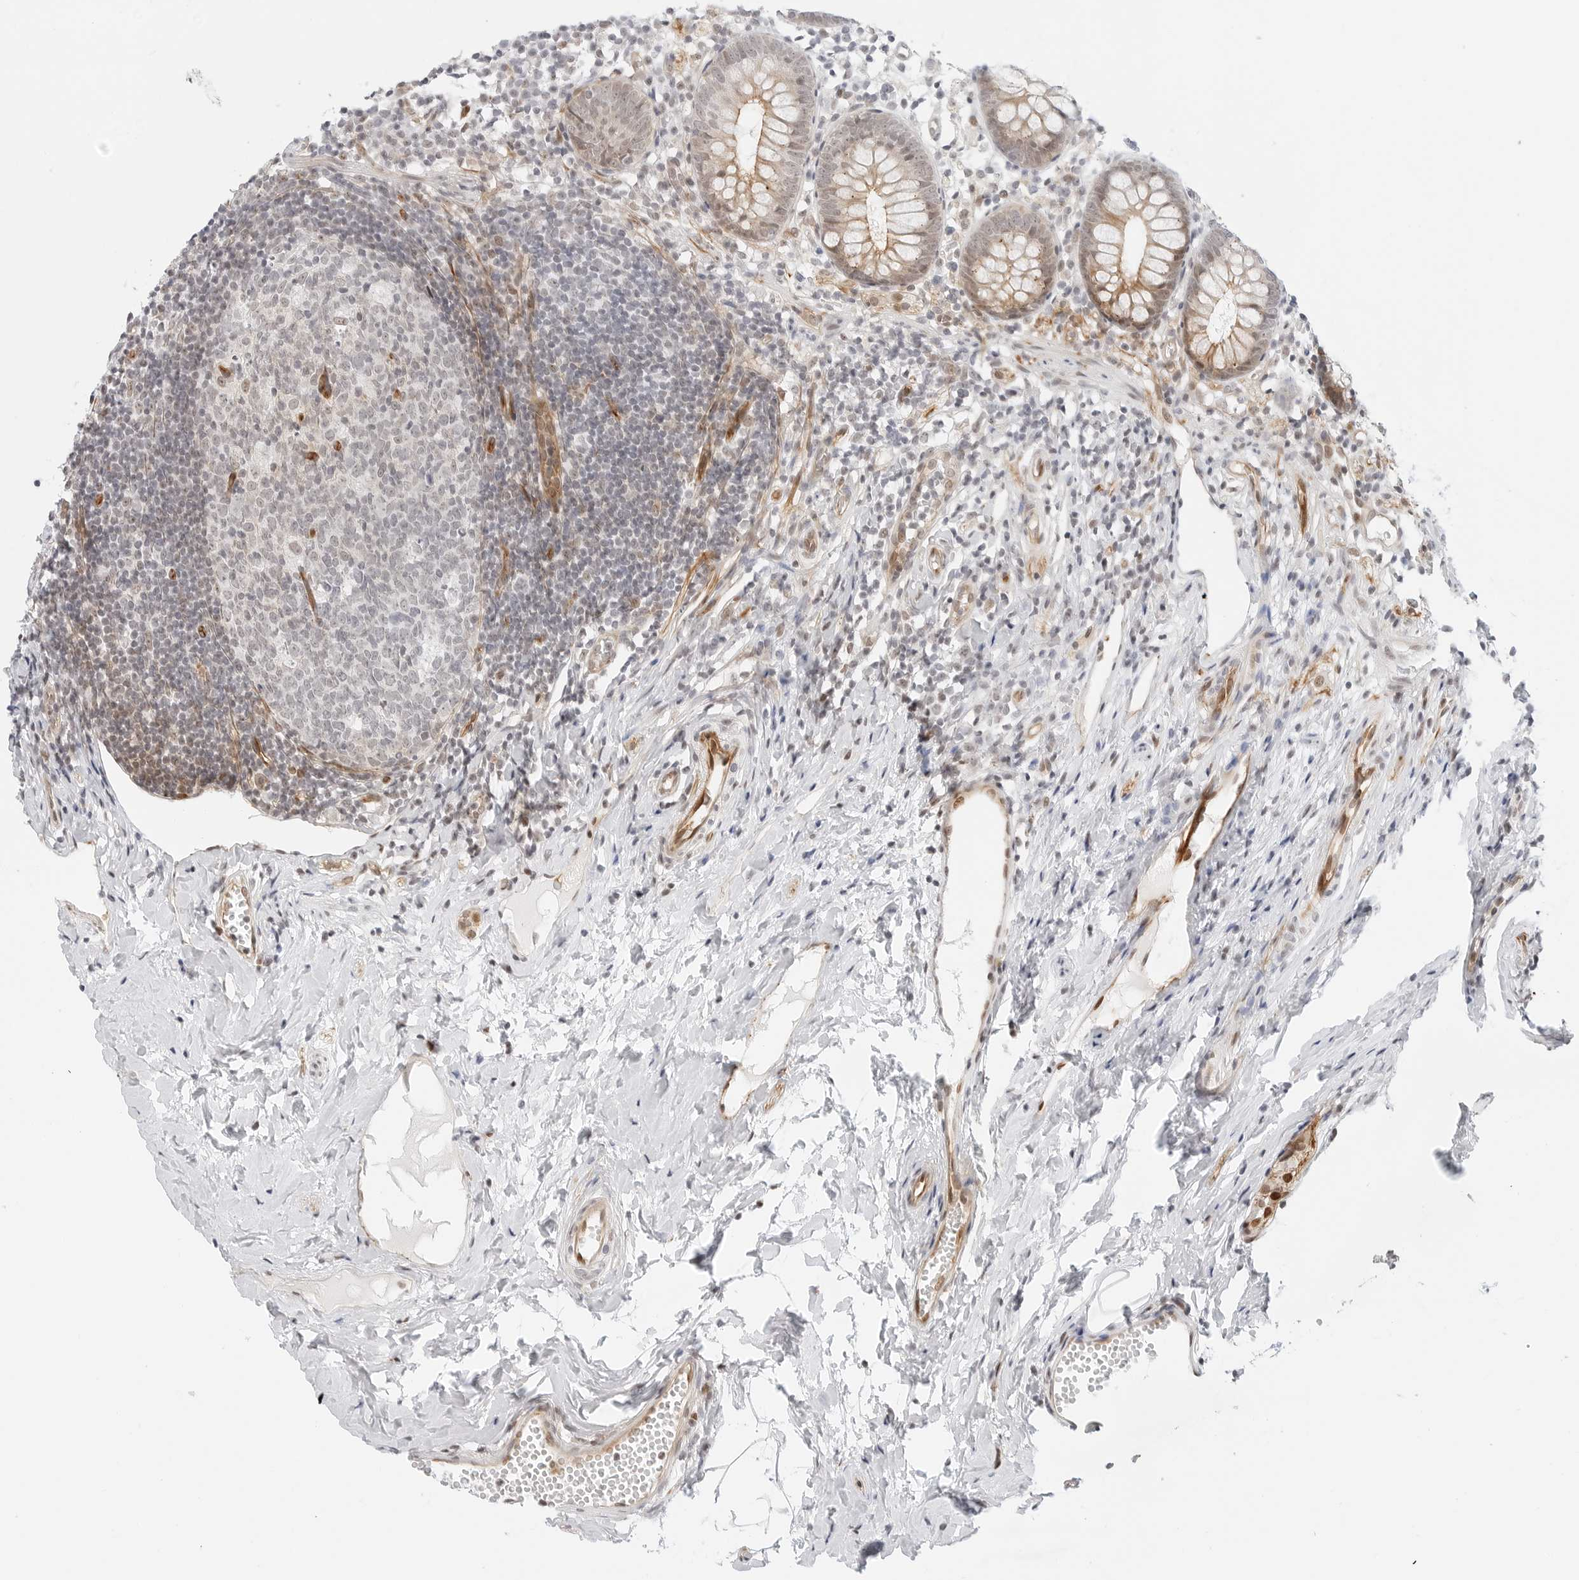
{"staining": {"intensity": "weak", "quantity": "<25%", "location": "cytoplasmic/membranous"}, "tissue": "appendix", "cell_type": "Glandular cells", "image_type": "normal", "snomed": [{"axis": "morphology", "description": "Normal tissue, NOS"}, {"axis": "topography", "description": "Appendix"}], "caption": "The IHC photomicrograph has no significant positivity in glandular cells of appendix.", "gene": "ZNF613", "patient": {"sex": "female", "age": 20}}